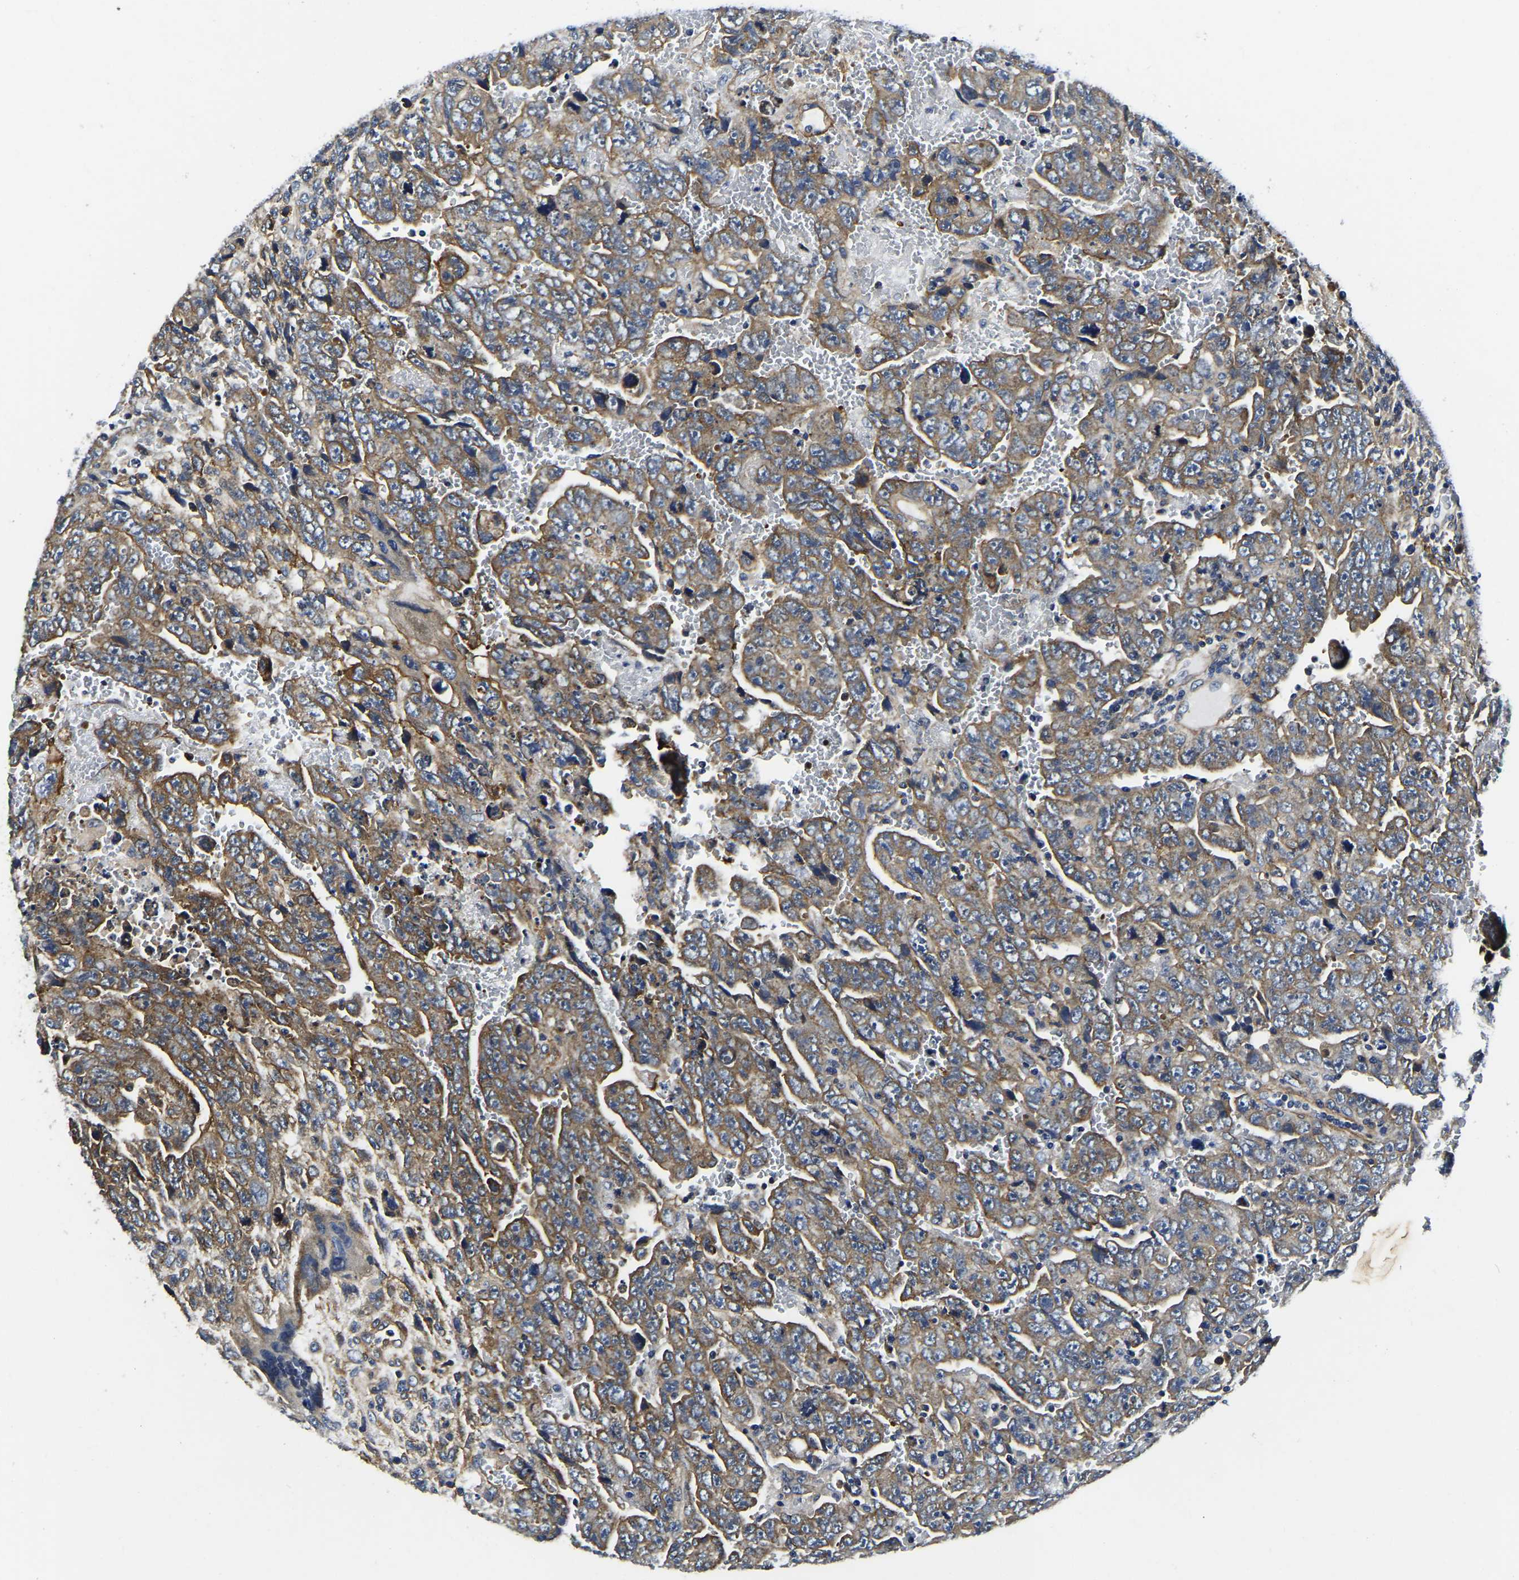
{"staining": {"intensity": "moderate", "quantity": ">75%", "location": "cytoplasmic/membranous"}, "tissue": "testis cancer", "cell_type": "Tumor cells", "image_type": "cancer", "snomed": [{"axis": "morphology", "description": "Carcinoma, Embryonal, NOS"}, {"axis": "topography", "description": "Testis"}], "caption": "A medium amount of moderate cytoplasmic/membranous staining is present in approximately >75% of tumor cells in testis cancer tissue. (brown staining indicates protein expression, while blue staining denotes nuclei).", "gene": "KCTD17", "patient": {"sex": "male", "age": 28}}